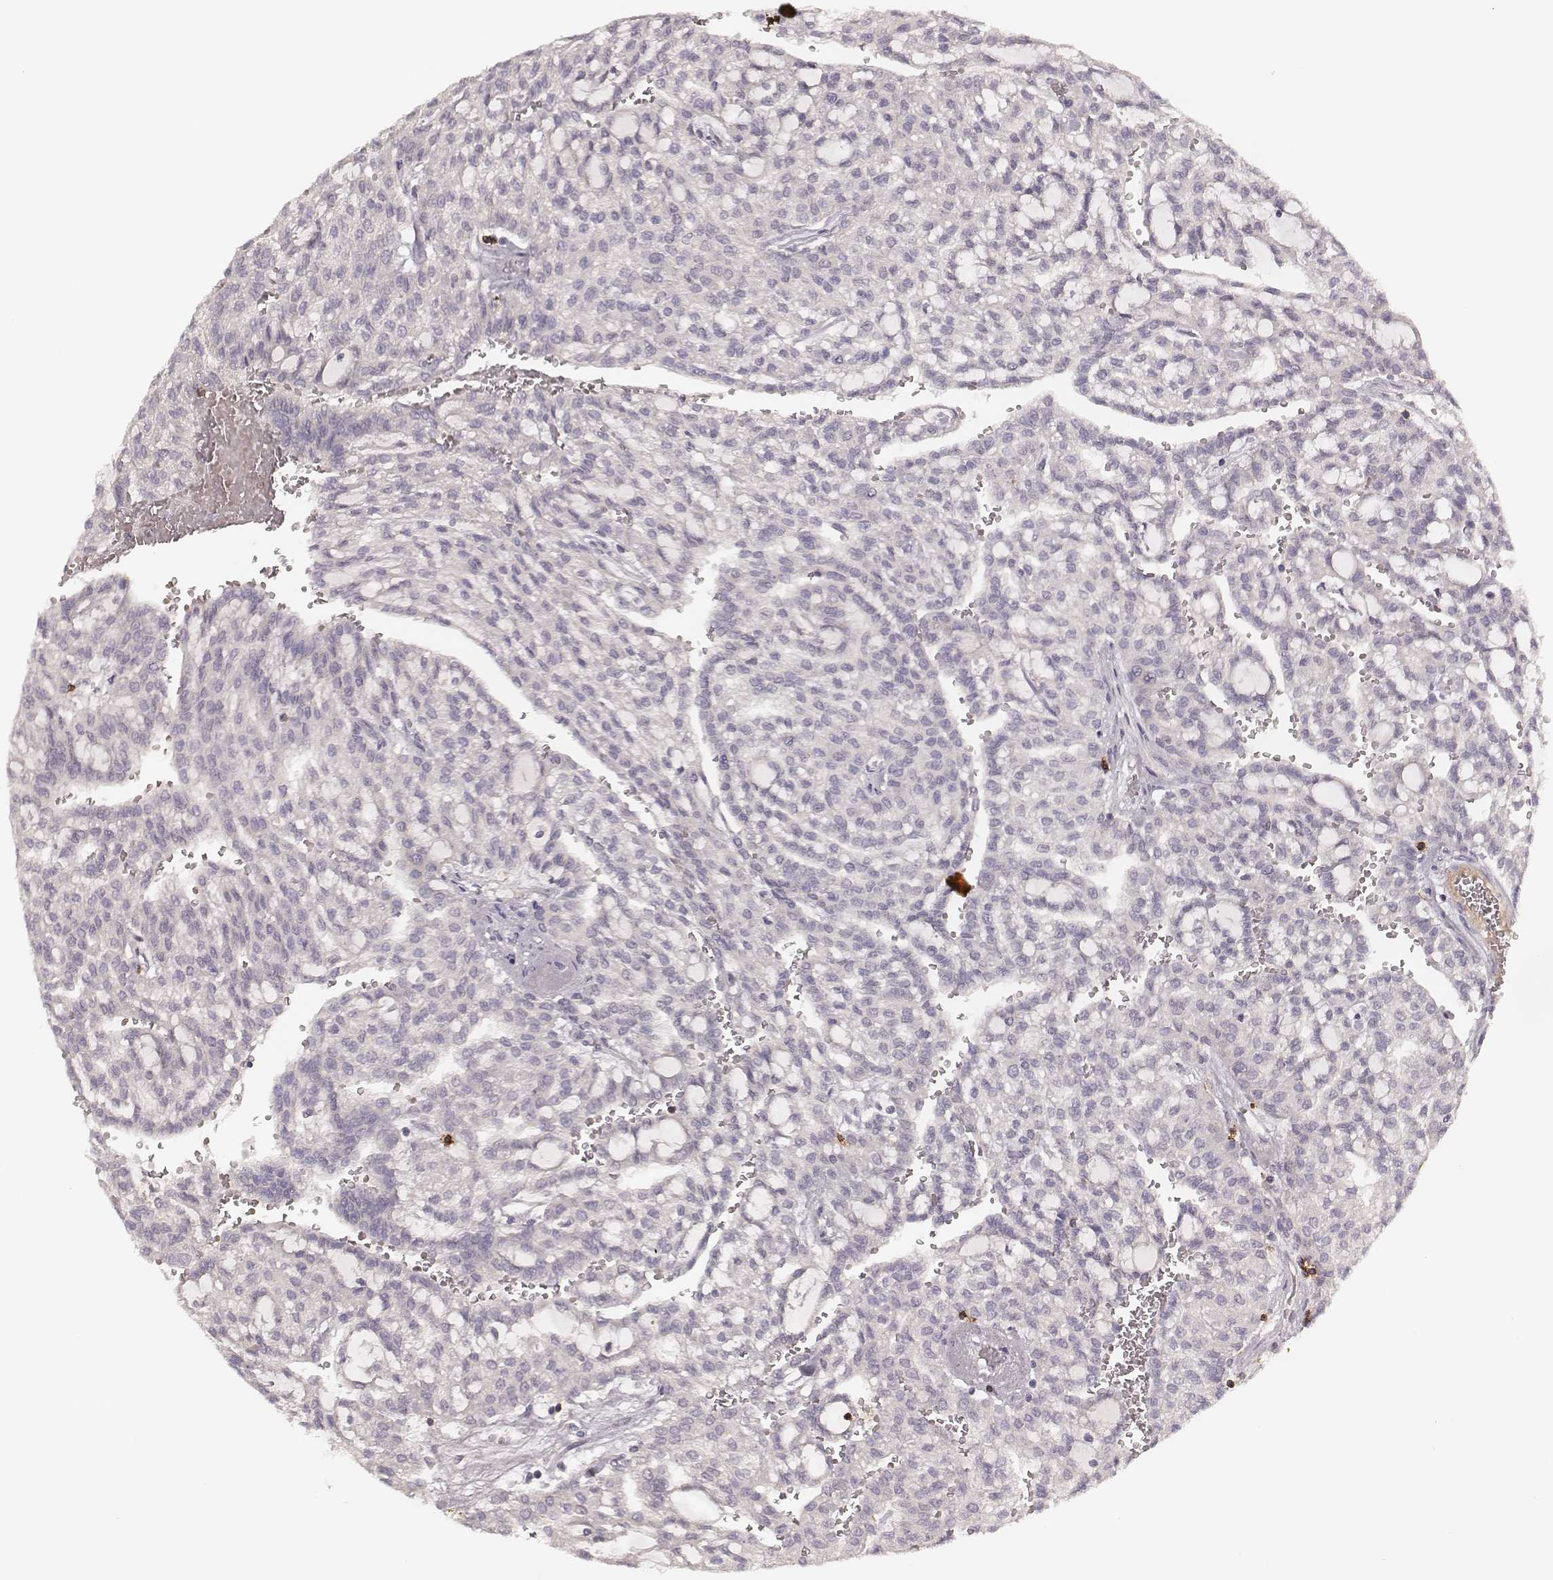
{"staining": {"intensity": "negative", "quantity": "none", "location": "none"}, "tissue": "renal cancer", "cell_type": "Tumor cells", "image_type": "cancer", "snomed": [{"axis": "morphology", "description": "Adenocarcinoma, NOS"}, {"axis": "topography", "description": "Kidney"}], "caption": "This micrograph is of renal cancer stained with immunohistochemistry to label a protein in brown with the nuclei are counter-stained blue. There is no expression in tumor cells. (Brightfield microscopy of DAB immunohistochemistry (IHC) at high magnification).", "gene": "CD8A", "patient": {"sex": "male", "age": 63}}